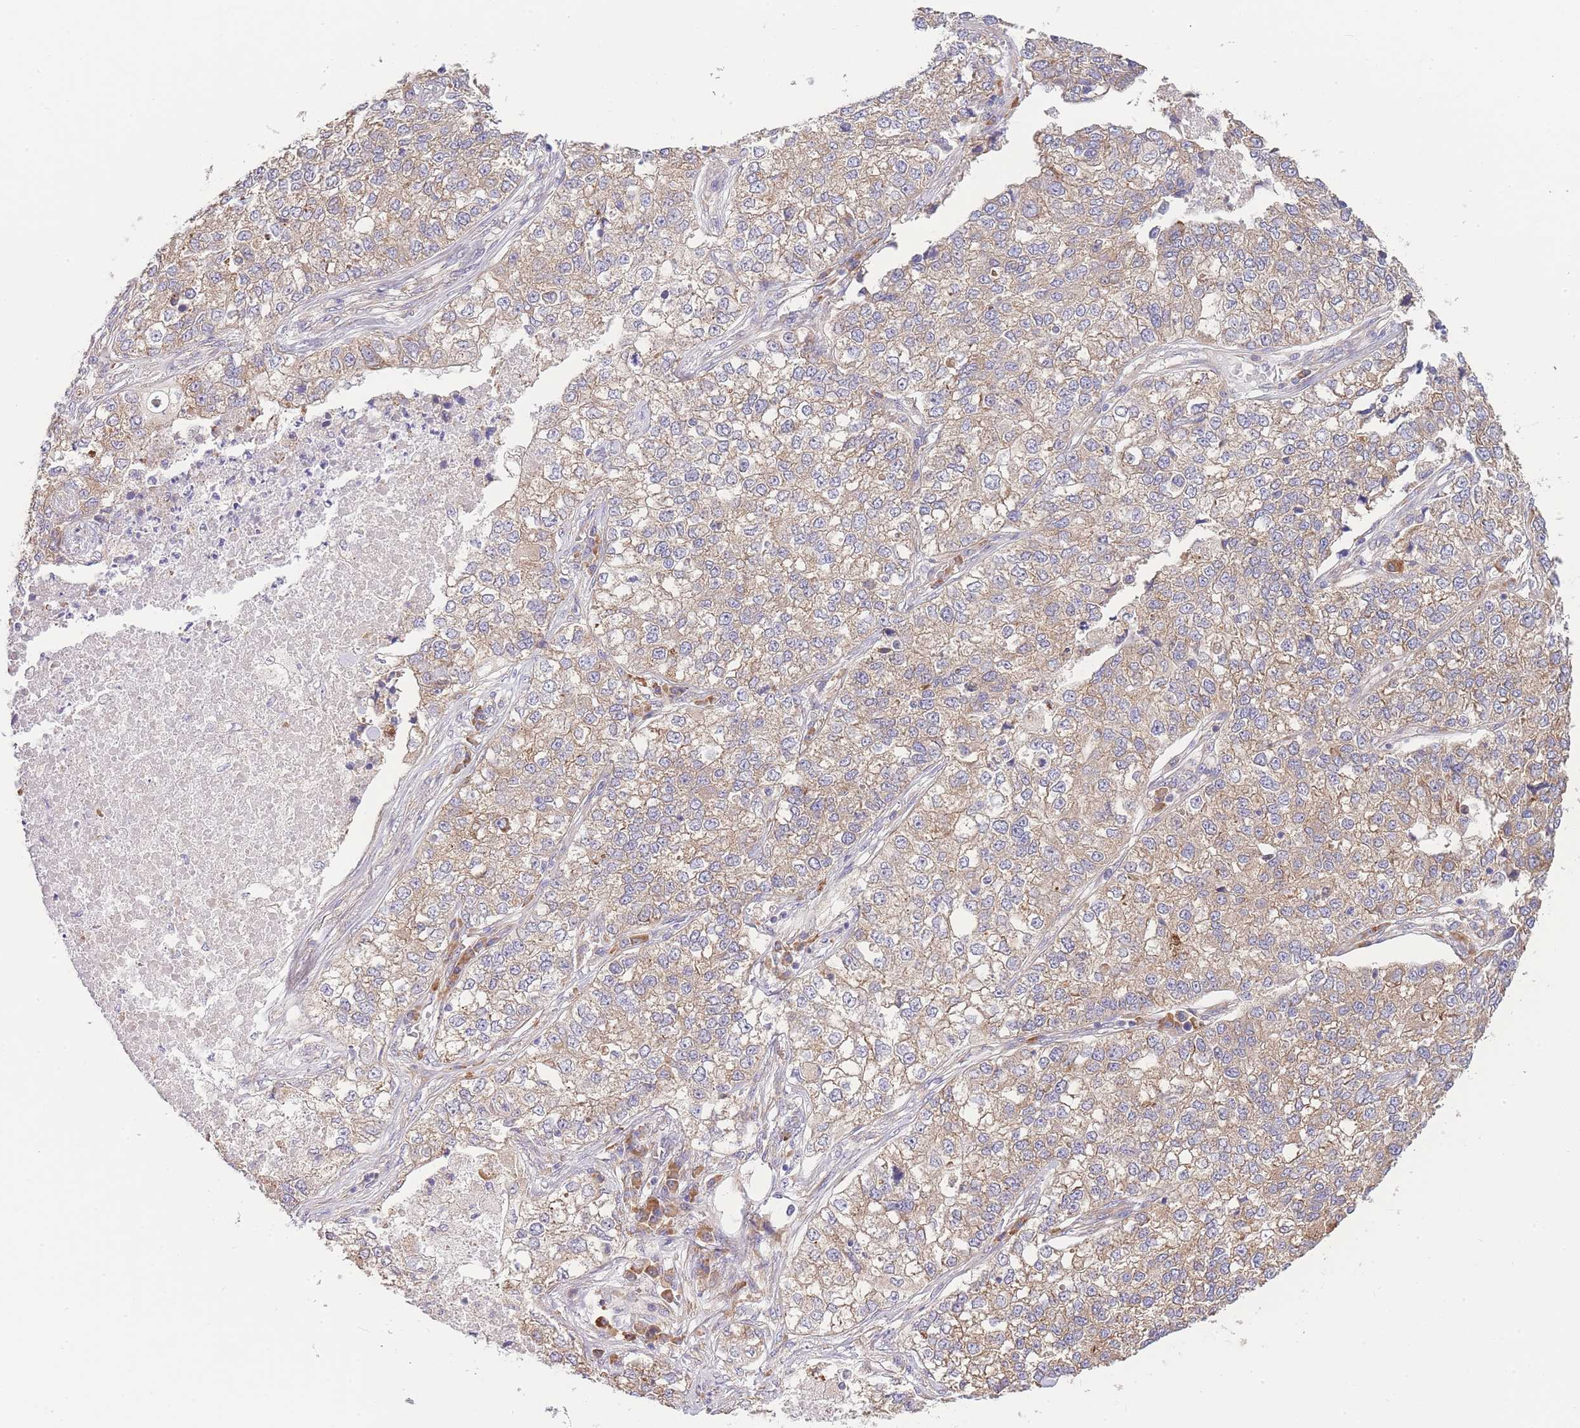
{"staining": {"intensity": "weak", "quantity": ">75%", "location": "cytoplasmic/membranous"}, "tissue": "lung cancer", "cell_type": "Tumor cells", "image_type": "cancer", "snomed": [{"axis": "morphology", "description": "Adenocarcinoma, NOS"}, {"axis": "topography", "description": "Lung"}], "caption": "High-power microscopy captured an IHC histopathology image of lung cancer, revealing weak cytoplasmic/membranous positivity in approximately >75% of tumor cells. (IHC, brightfield microscopy, high magnification).", "gene": "BEX1", "patient": {"sex": "male", "age": 49}}